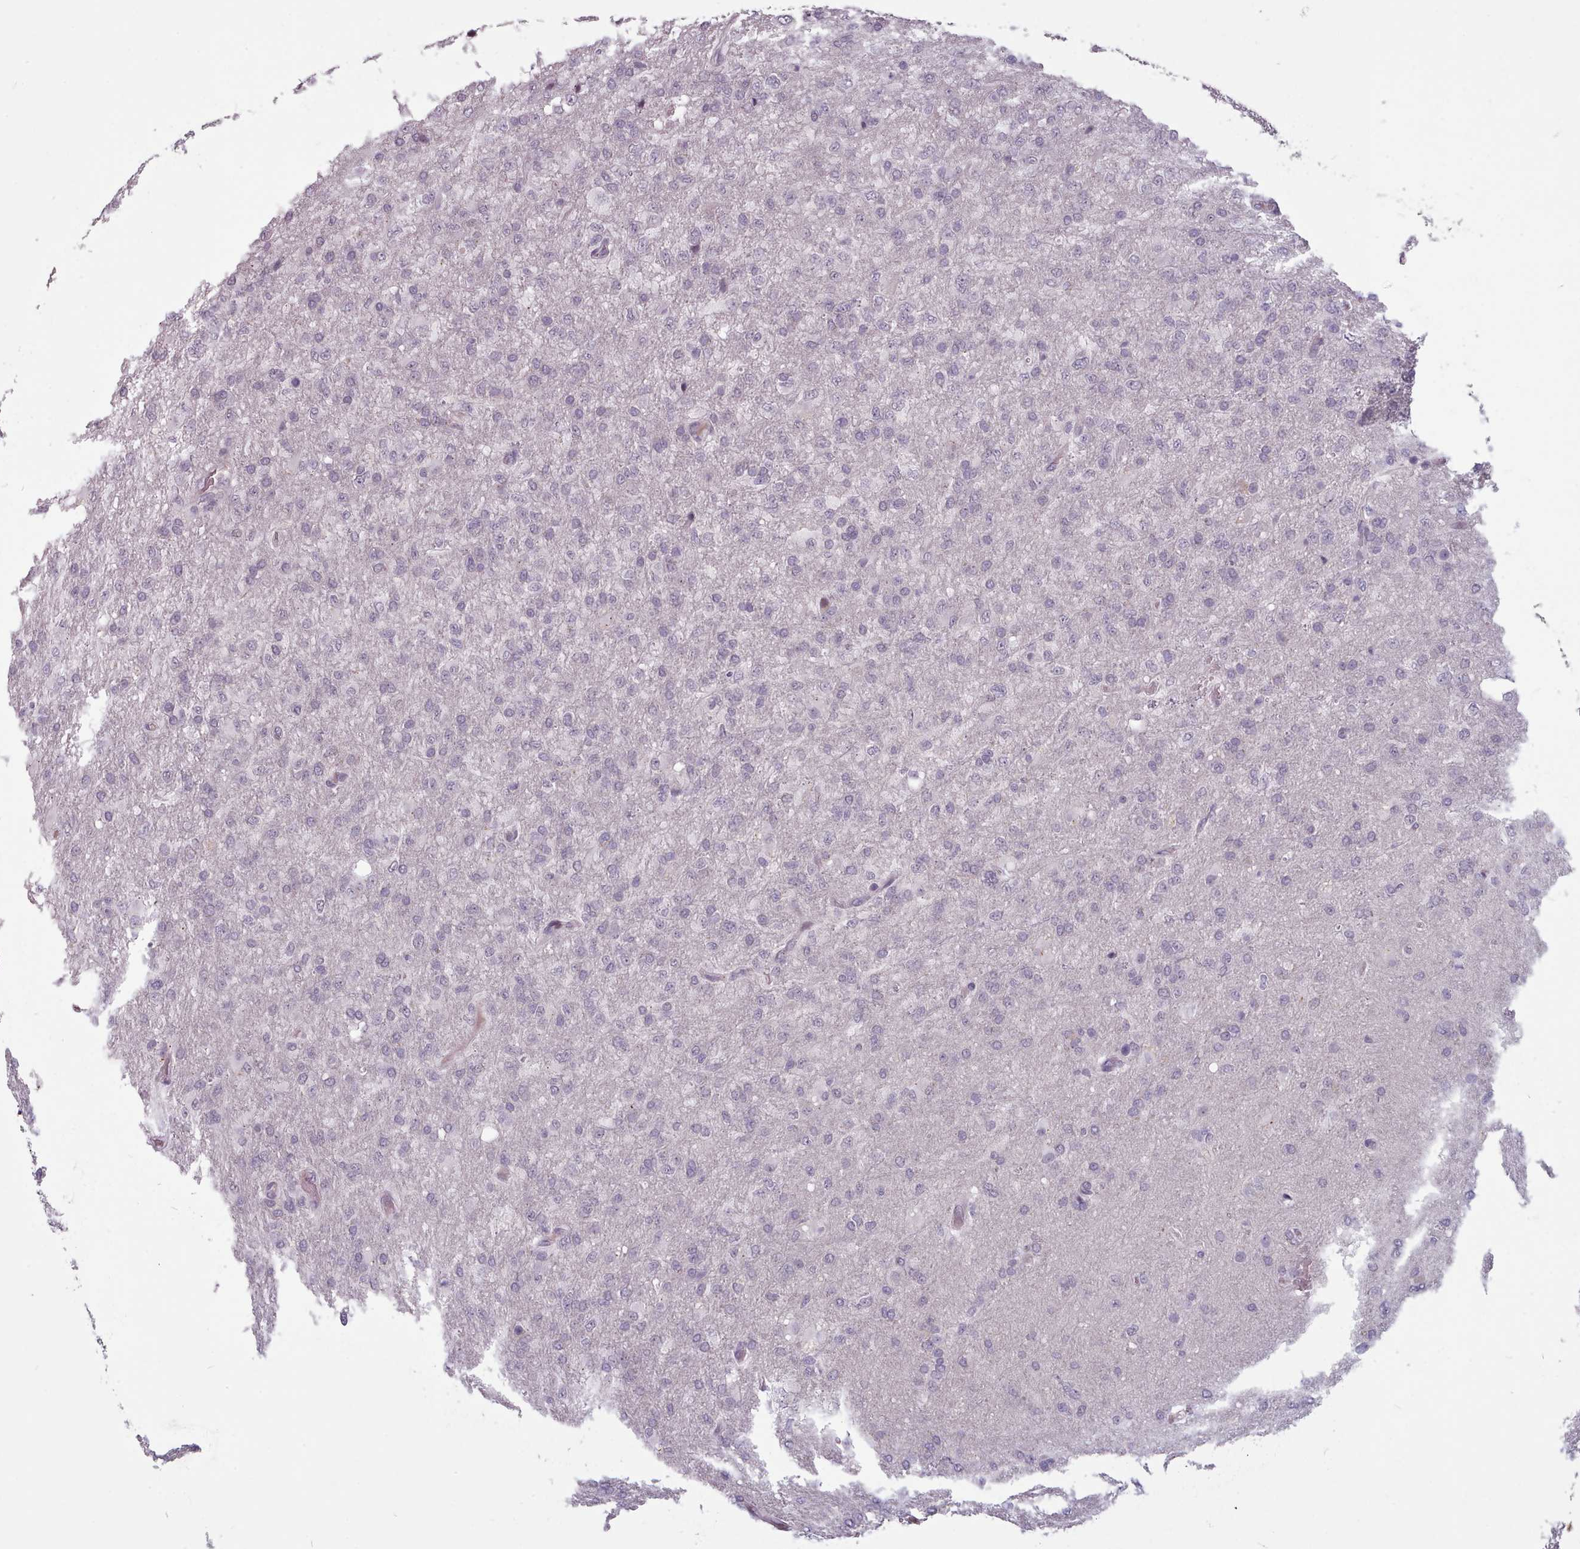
{"staining": {"intensity": "negative", "quantity": "none", "location": "none"}, "tissue": "glioma", "cell_type": "Tumor cells", "image_type": "cancer", "snomed": [{"axis": "morphology", "description": "Glioma, malignant, High grade"}, {"axis": "topography", "description": "Brain"}], "caption": "Protein analysis of glioma shows no significant staining in tumor cells. (Stains: DAB (3,3'-diaminobenzidine) IHC with hematoxylin counter stain, Microscopy: brightfield microscopy at high magnification).", "gene": "PBX4", "patient": {"sex": "female", "age": 74}}